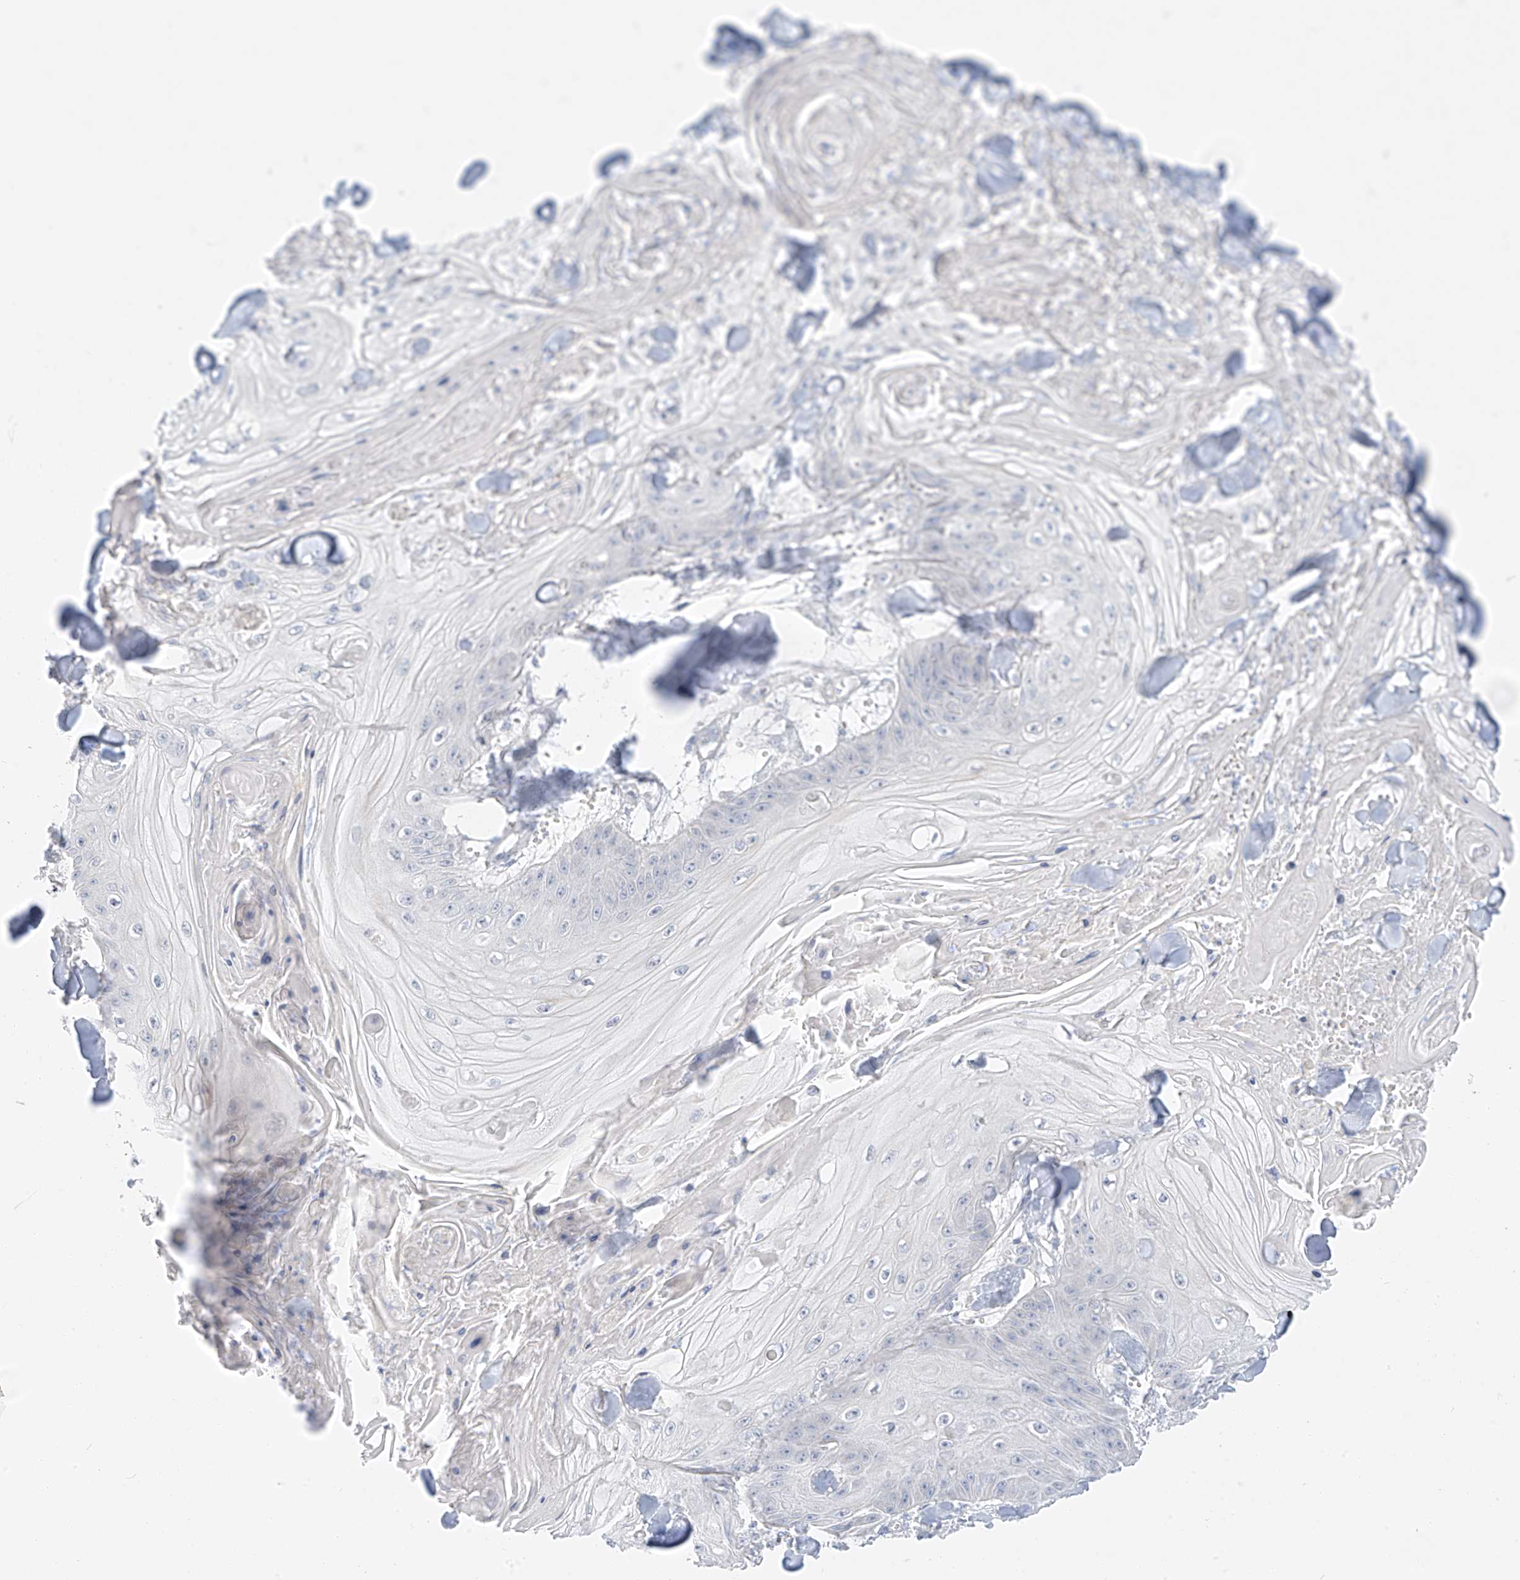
{"staining": {"intensity": "negative", "quantity": "none", "location": "none"}, "tissue": "skin cancer", "cell_type": "Tumor cells", "image_type": "cancer", "snomed": [{"axis": "morphology", "description": "Squamous cell carcinoma, NOS"}, {"axis": "topography", "description": "Skin"}], "caption": "DAB immunohistochemical staining of squamous cell carcinoma (skin) reveals no significant expression in tumor cells.", "gene": "PGC", "patient": {"sex": "male", "age": 74}}